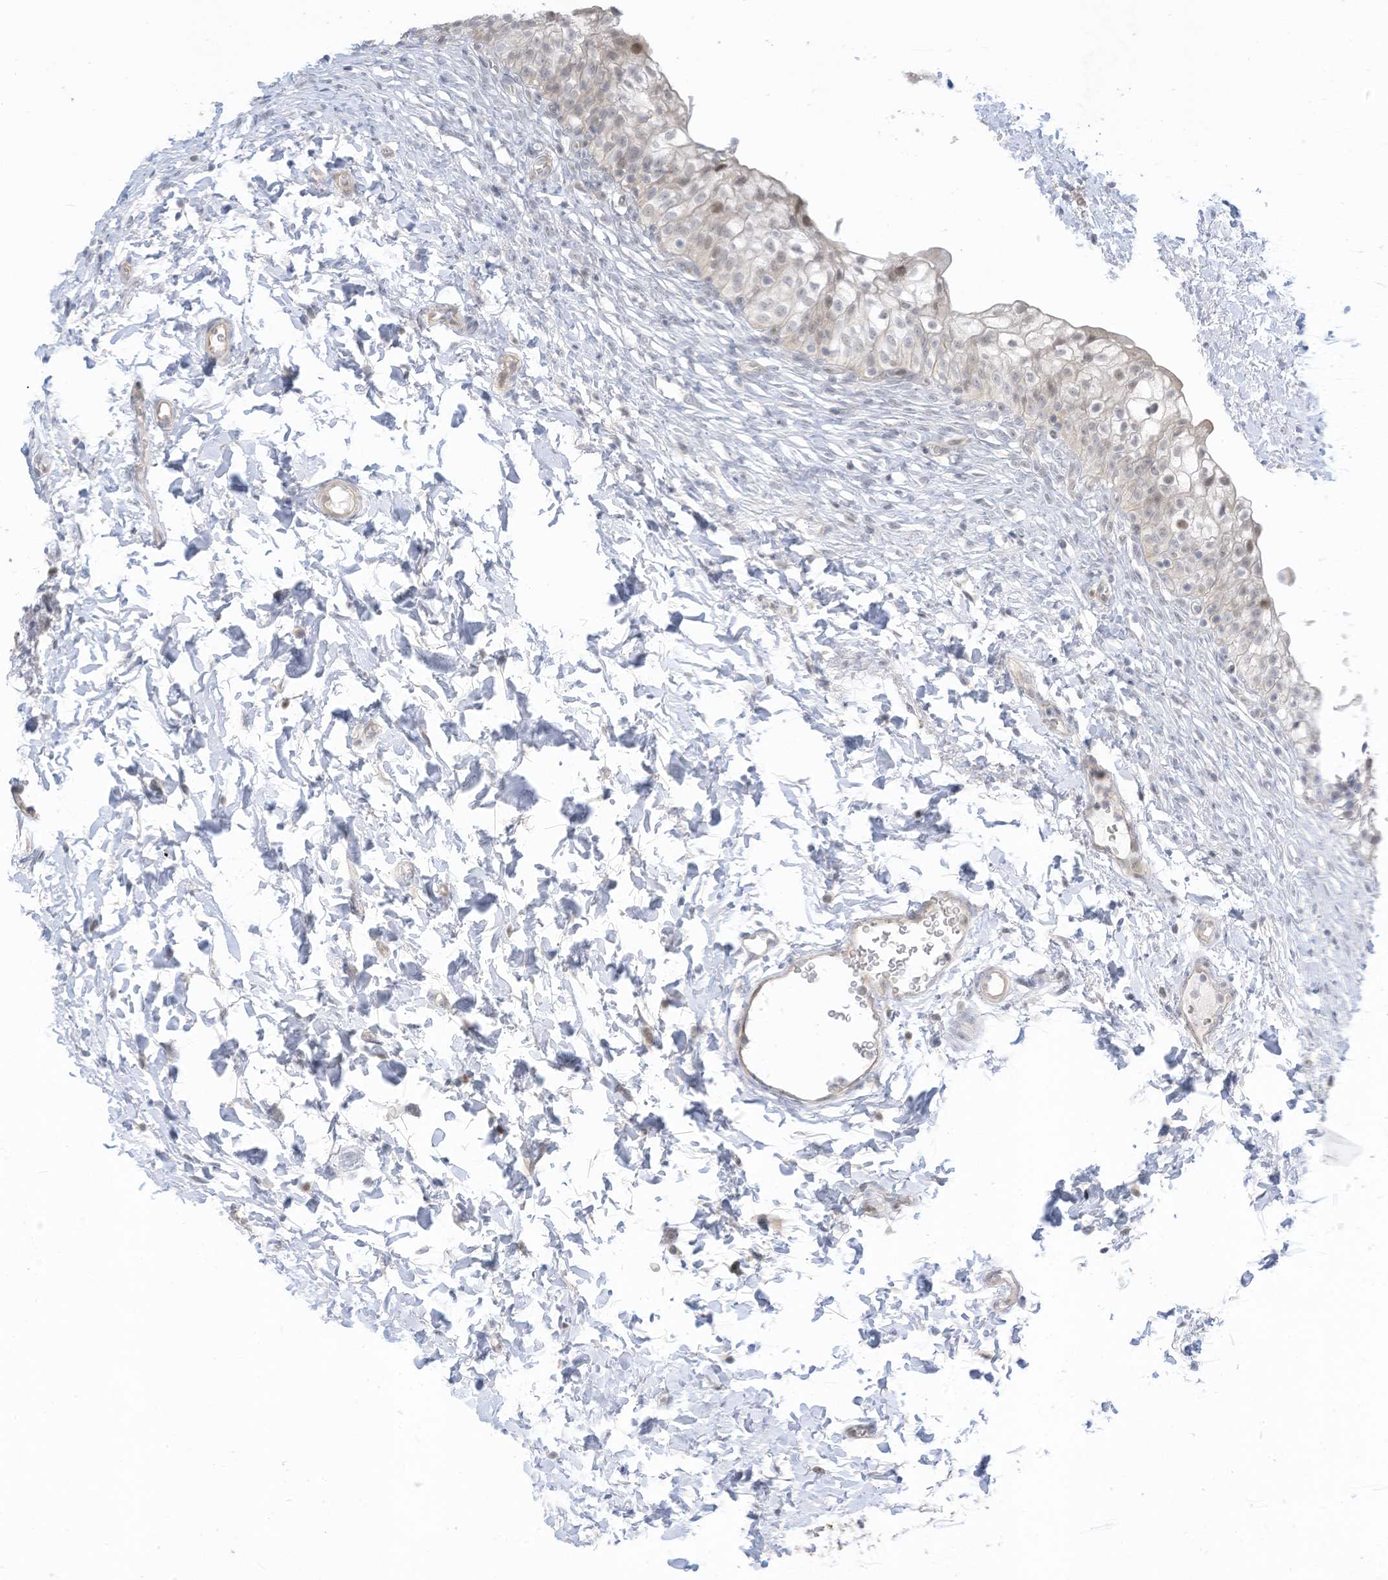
{"staining": {"intensity": "weak", "quantity": "<25%", "location": "cytoplasmic/membranous,nuclear"}, "tissue": "urinary bladder", "cell_type": "Urothelial cells", "image_type": "normal", "snomed": [{"axis": "morphology", "description": "Normal tissue, NOS"}, {"axis": "topography", "description": "Urinary bladder"}], "caption": "Immunohistochemistry (IHC) image of benign urinary bladder: urinary bladder stained with DAB displays no significant protein positivity in urothelial cells.", "gene": "ASPRV1", "patient": {"sex": "male", "age": 55}}